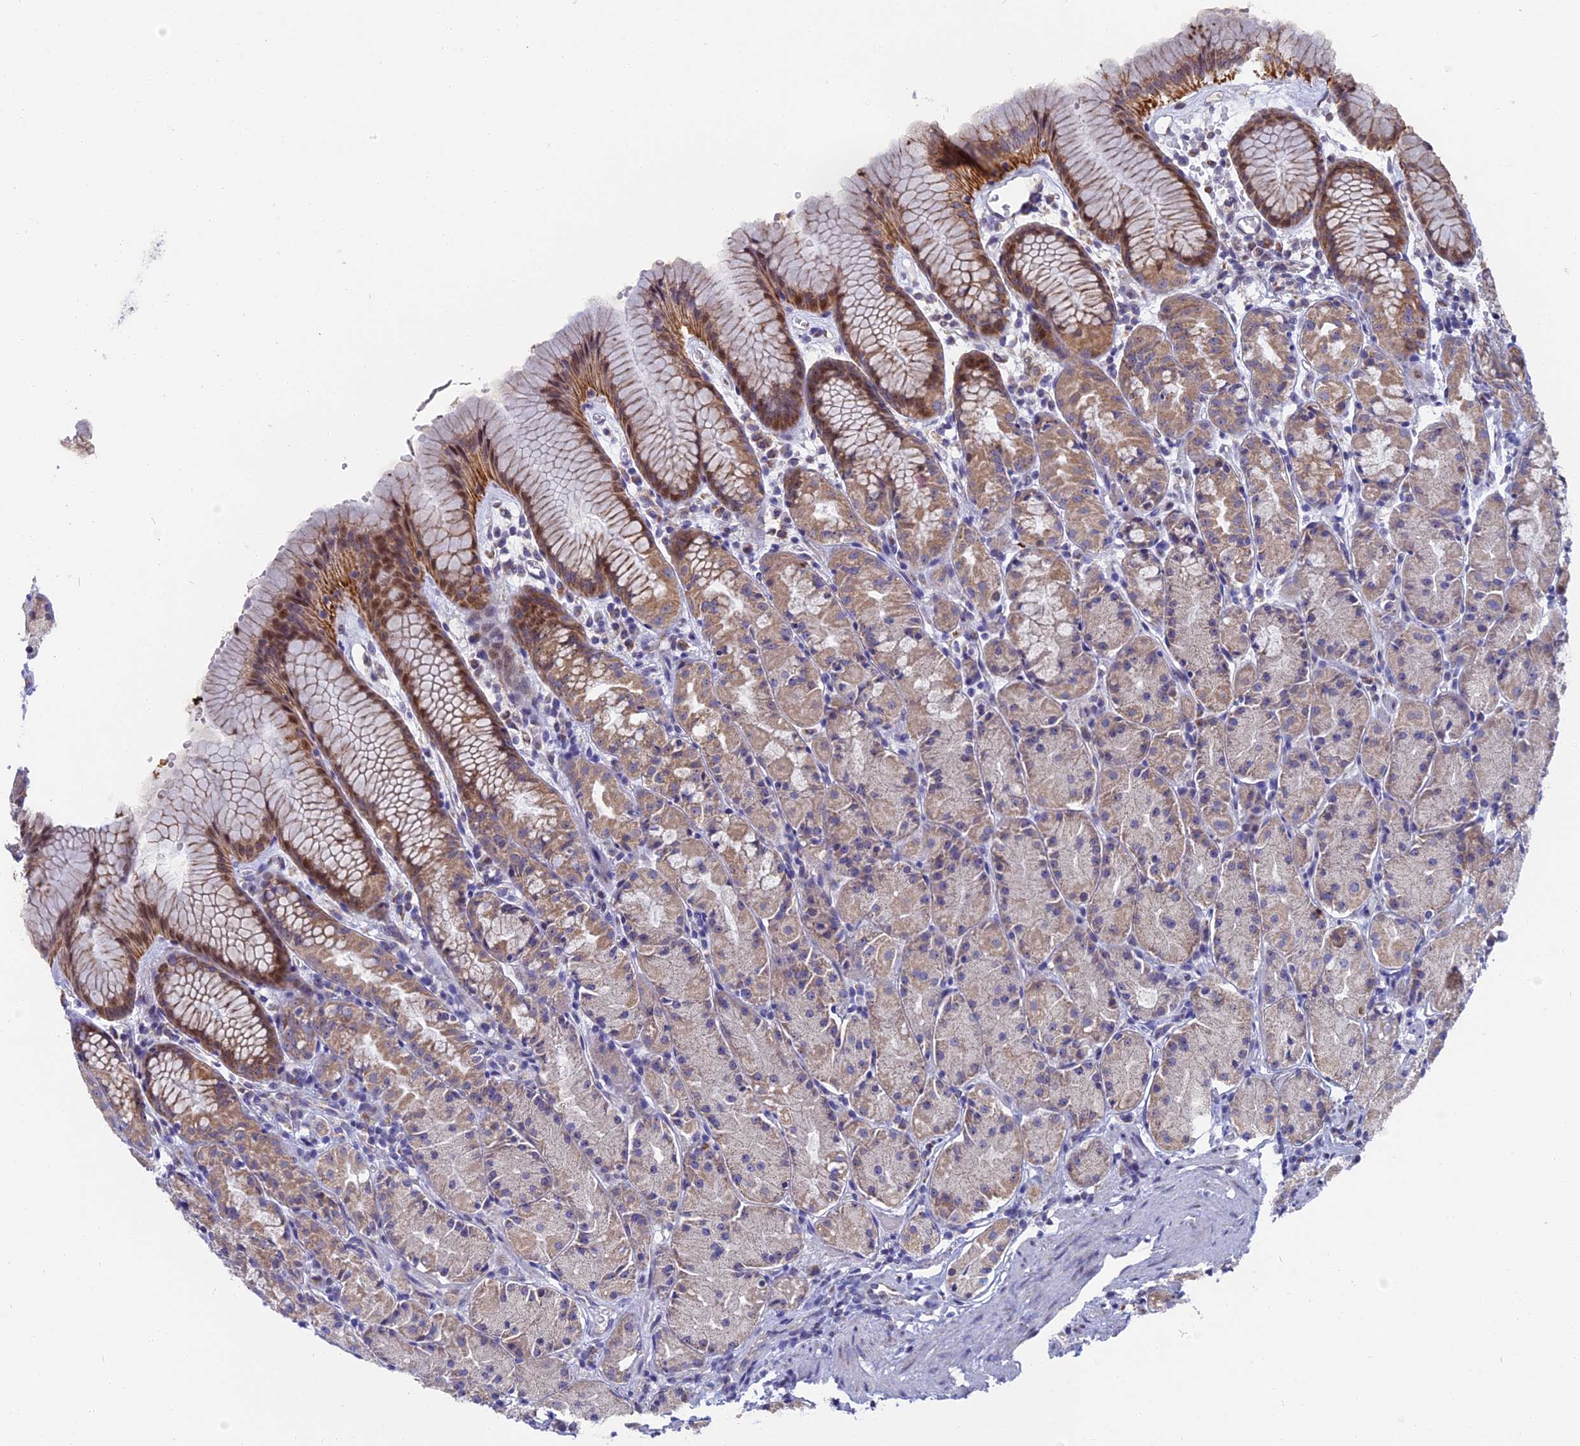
{"staining": {"intensity": "moderate", "quantity": "25%-75%", "location": "cytoplasmic/membranous"}, "tissue": "stomach", "cell_type": "Glandular cells", "image_type": "normal", "snomed": [{"axis": "morphology", "description": "Normal tissue, NOS"}, {"axis": "topography", "description": "Stomach, upper"}], "caption": "This photomicrograph reveals immunohistochemistry (IHC) staining of unremarkable stomach, with medium moderate cytoplasmic/membranous staining in about 25%-75% of glandular cells.", "gene": "DTWD1", "patient": {"sex": "male", "age": 47}}